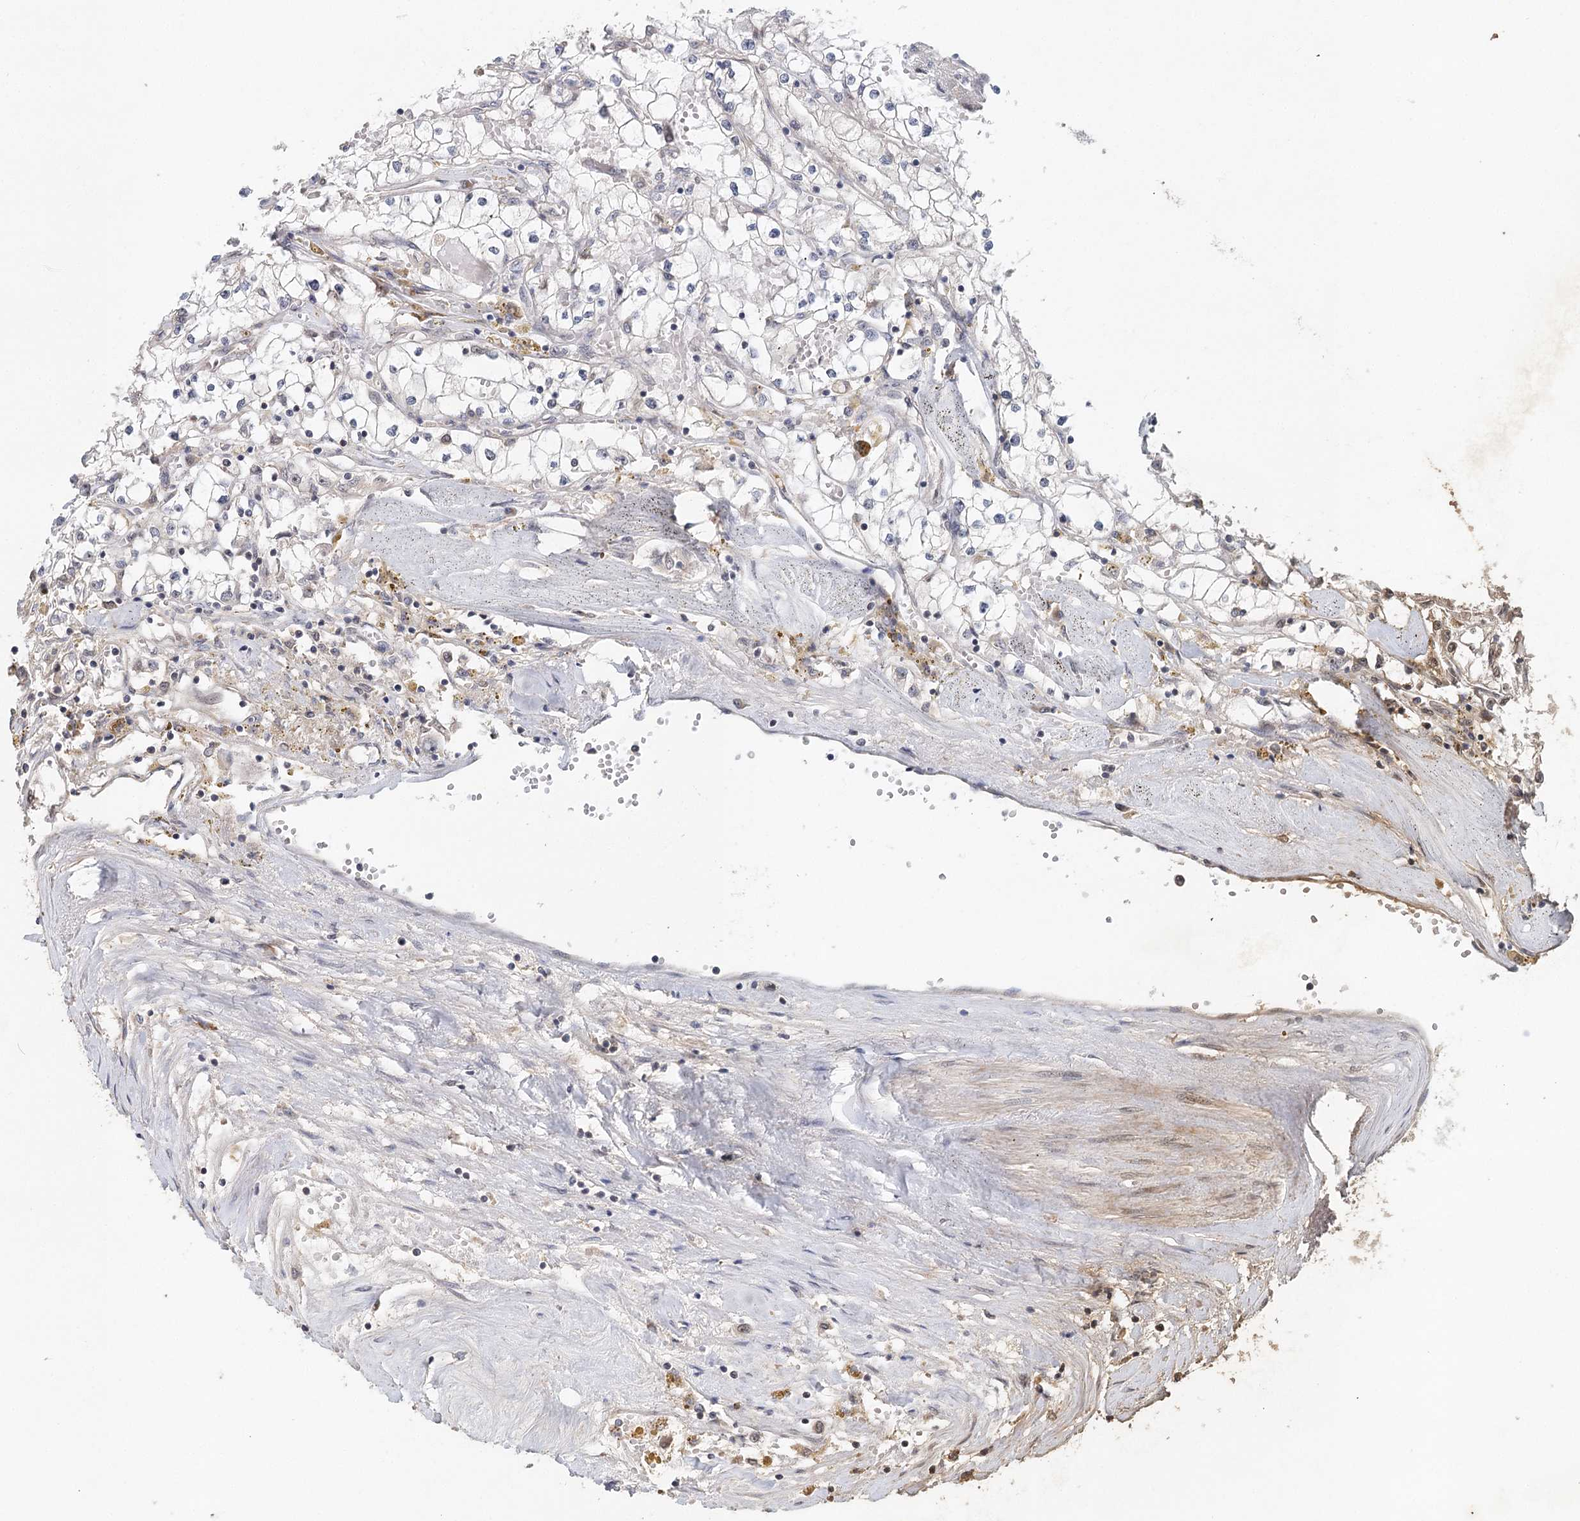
{"staining": {"intensity": "negative", "quantity": "none", "location": "none"}, "tissue": "renal cancer", "cell_type": "Tumor cells", "image_type": "cancer", "snomed": [{"axis": "morphology", "description": "Adenocarcinoma, NOS"}, {"axis": "topography", "description": "Kidney"}], "caption": "Renal adenocarcinoma stained for a protein using IHC displays no staining tumor cells.", "gene": "NOPCHAP1", "patient": {"sex": "male", "age": 56}}